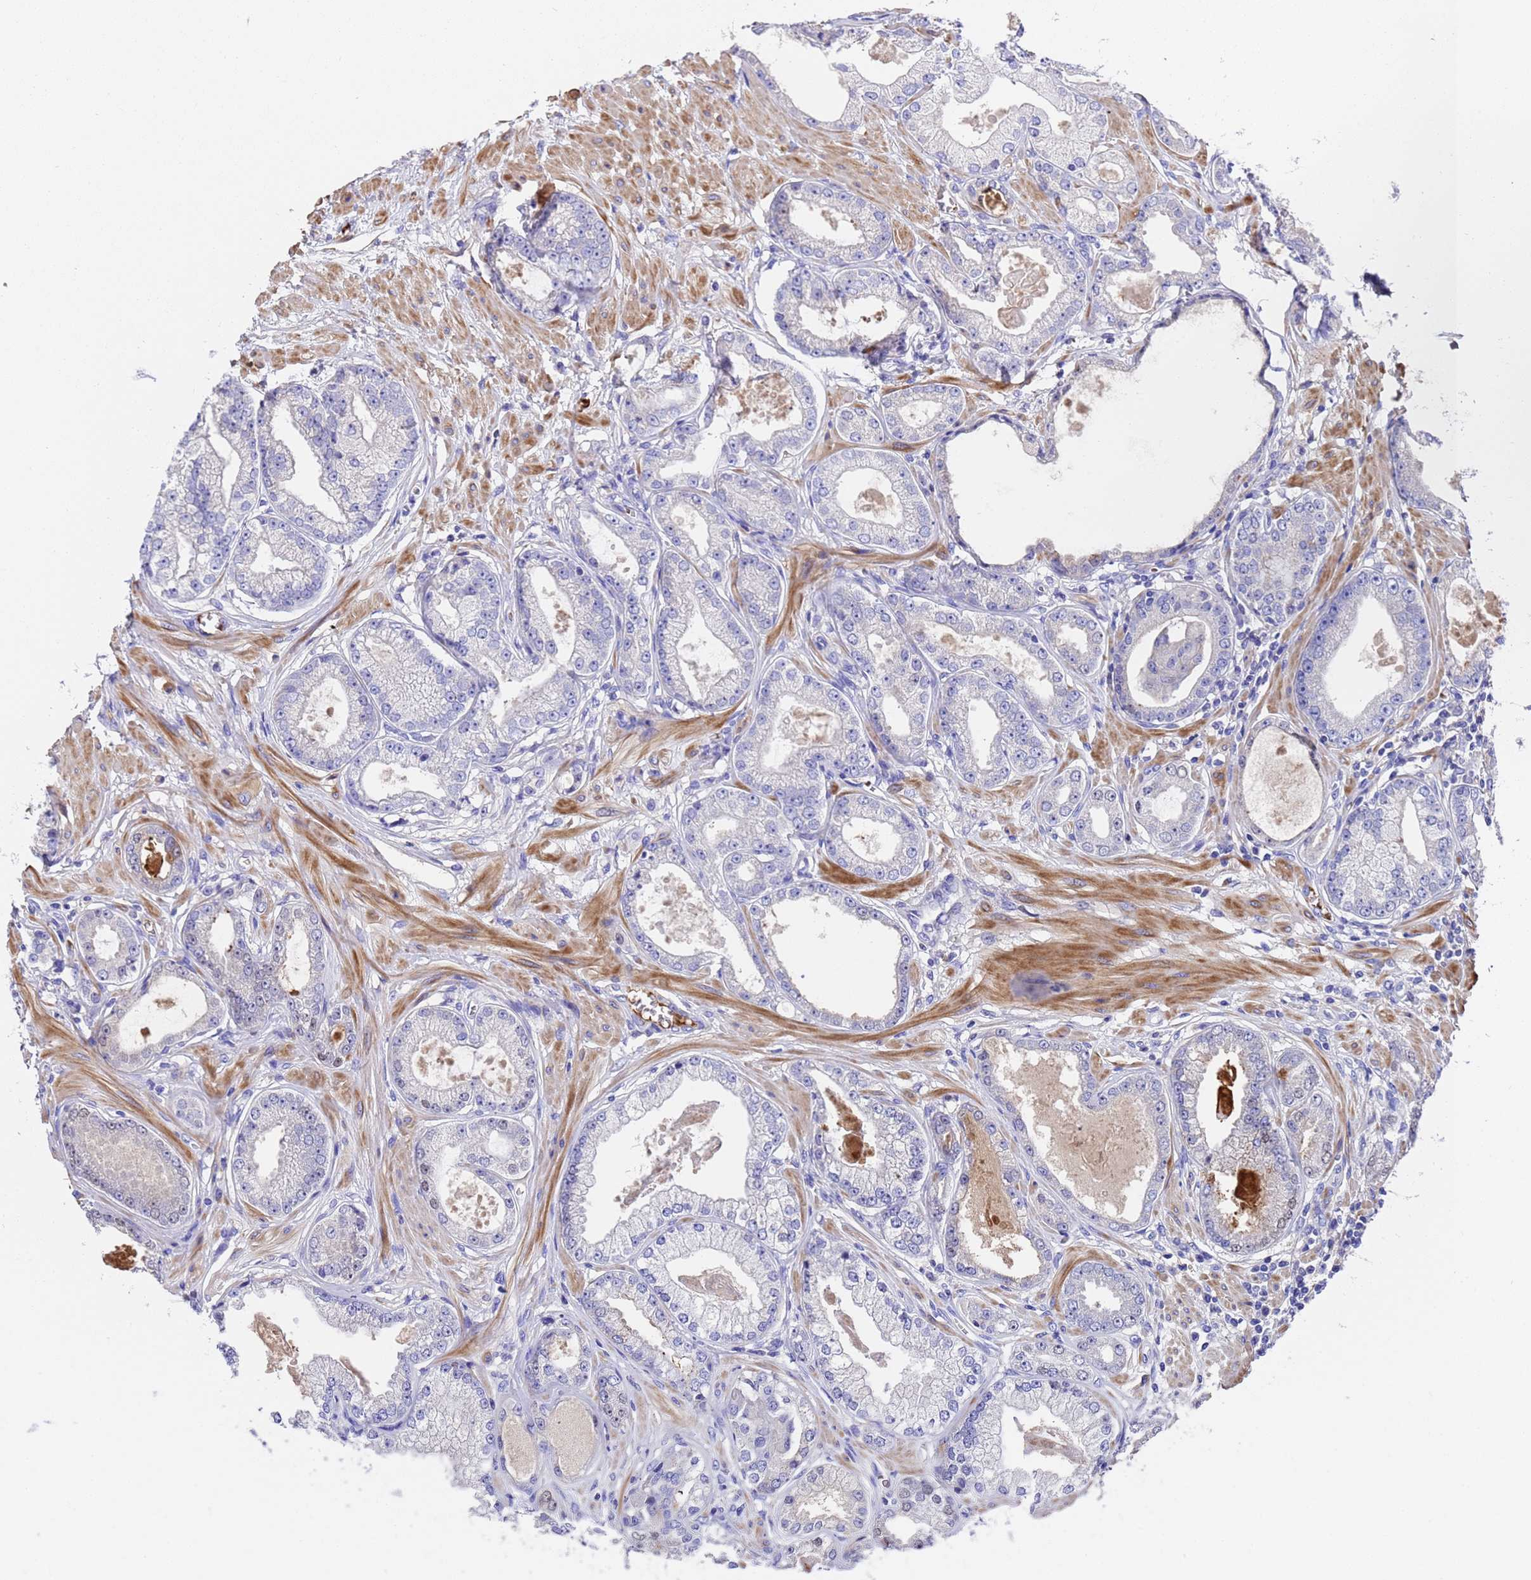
{"staining": {"intensity": "negative", "quantity": "none", "location": "none"}, "tissue": "prostate cancer", "cell_type": "Tumor cells", "image_type": "cancer", "snomed": [{"axis": "morphology", "description": "Adenocarcinoma, Low grade"}, {"axis": "topography", "description": "Prostate"}], "caption": "DAB (3,3'-diaminobenzidine) immunohistochemical staining of human prostate cancer (adenocarcinoma (low-grade)) shows no significant staining in tumor cells.", "gene": "ELP6", "patient": {"sex": "male", "age": 64}}